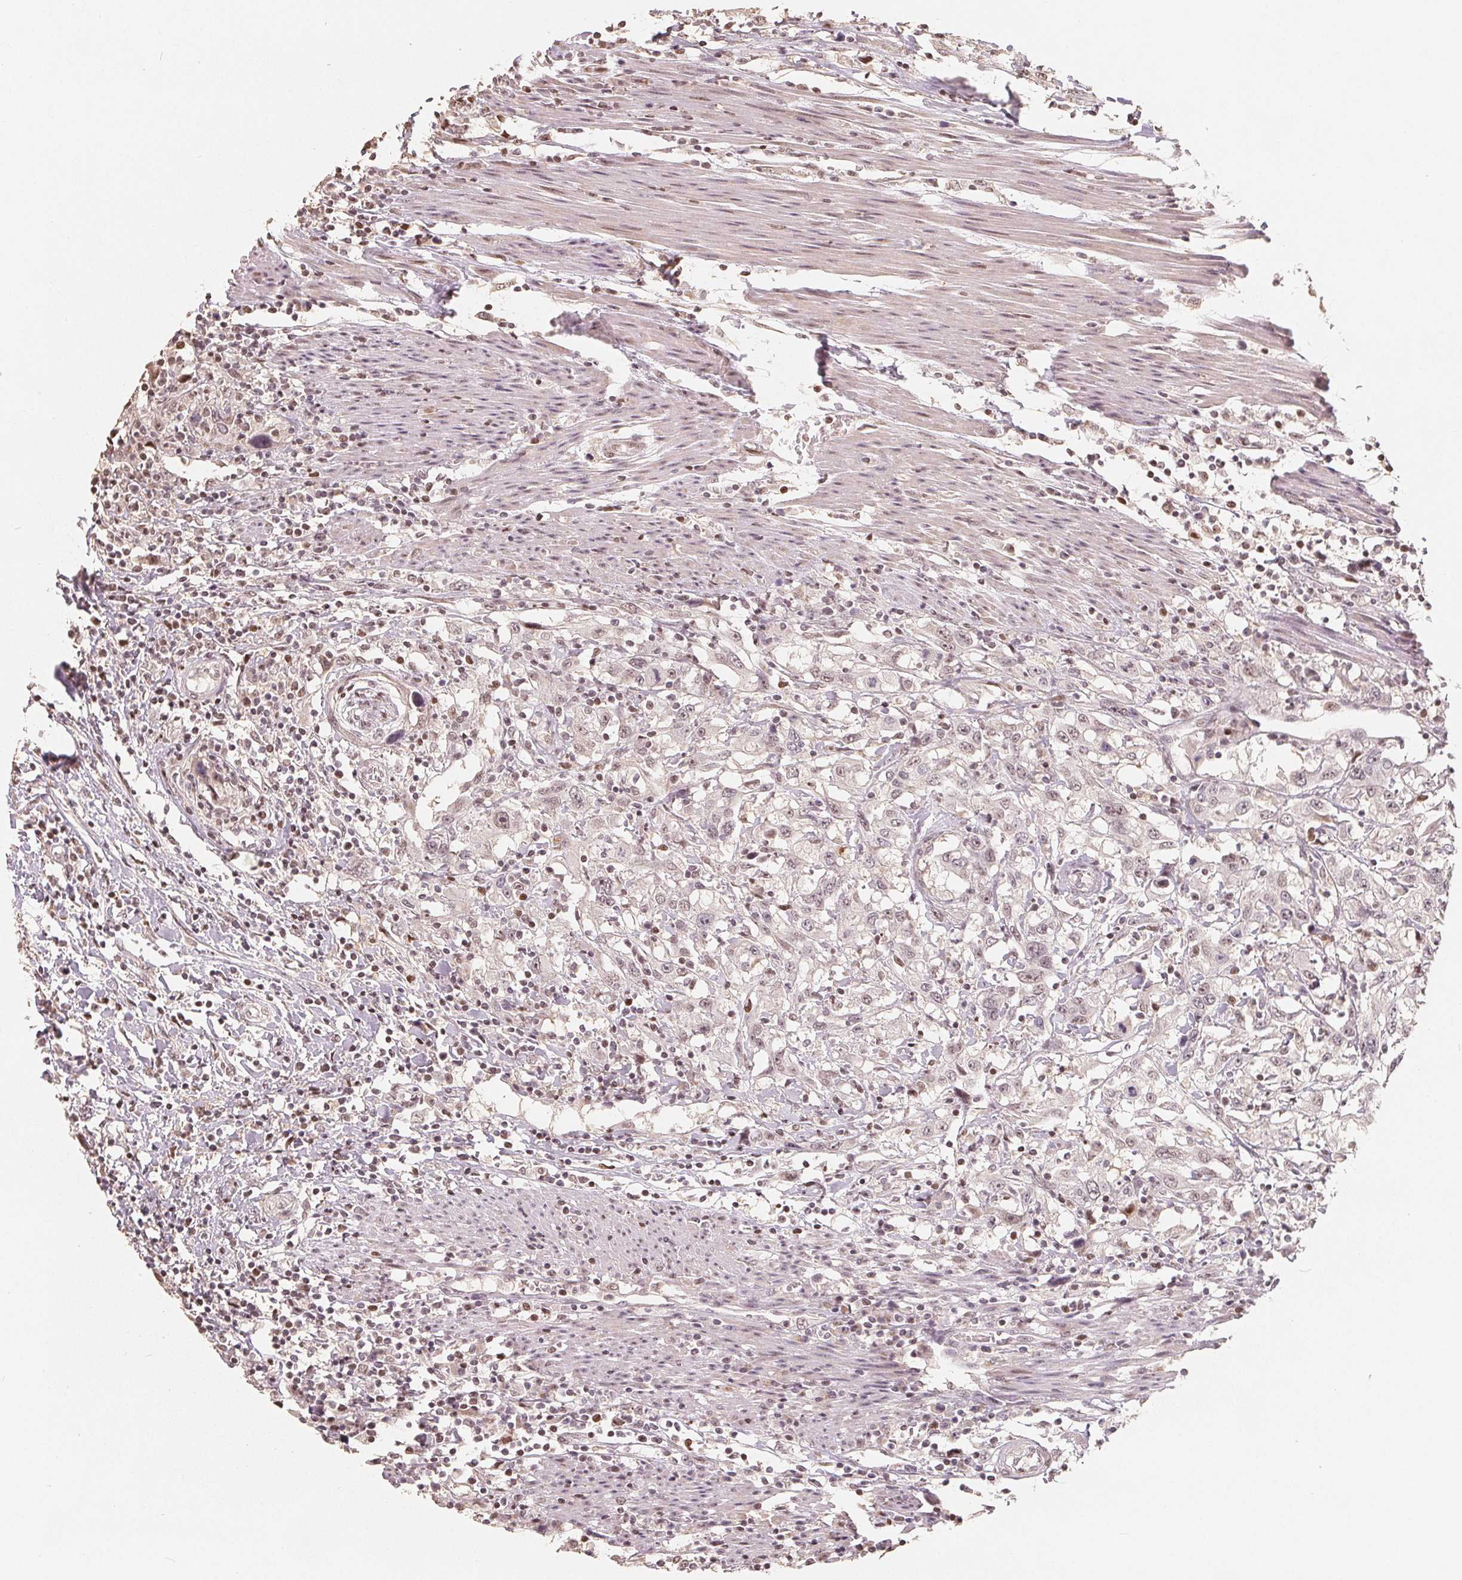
{"staining": {"intensity": "weak", "quantity": "25%-75%", "location": "nuclear"}, "tissue": "urothelial cancer", "cell_type": "Tumor cells", "image_type": "cancer", "snomed": [{"axis": "morphology", "description": "Urothelial carcinoma, High grade"}, {"axis": "topography", "description": "Urinary bladder"}], "caption": "The immunohistochemical stain shows weak nuclear expression in tumor cells of high-grade urothelial carcinoma tissue. (DAB IHC with brightfield microscopy, high magnification).", "gene": "CCDC138", "patient": {"sex": "male", "age": 61}}